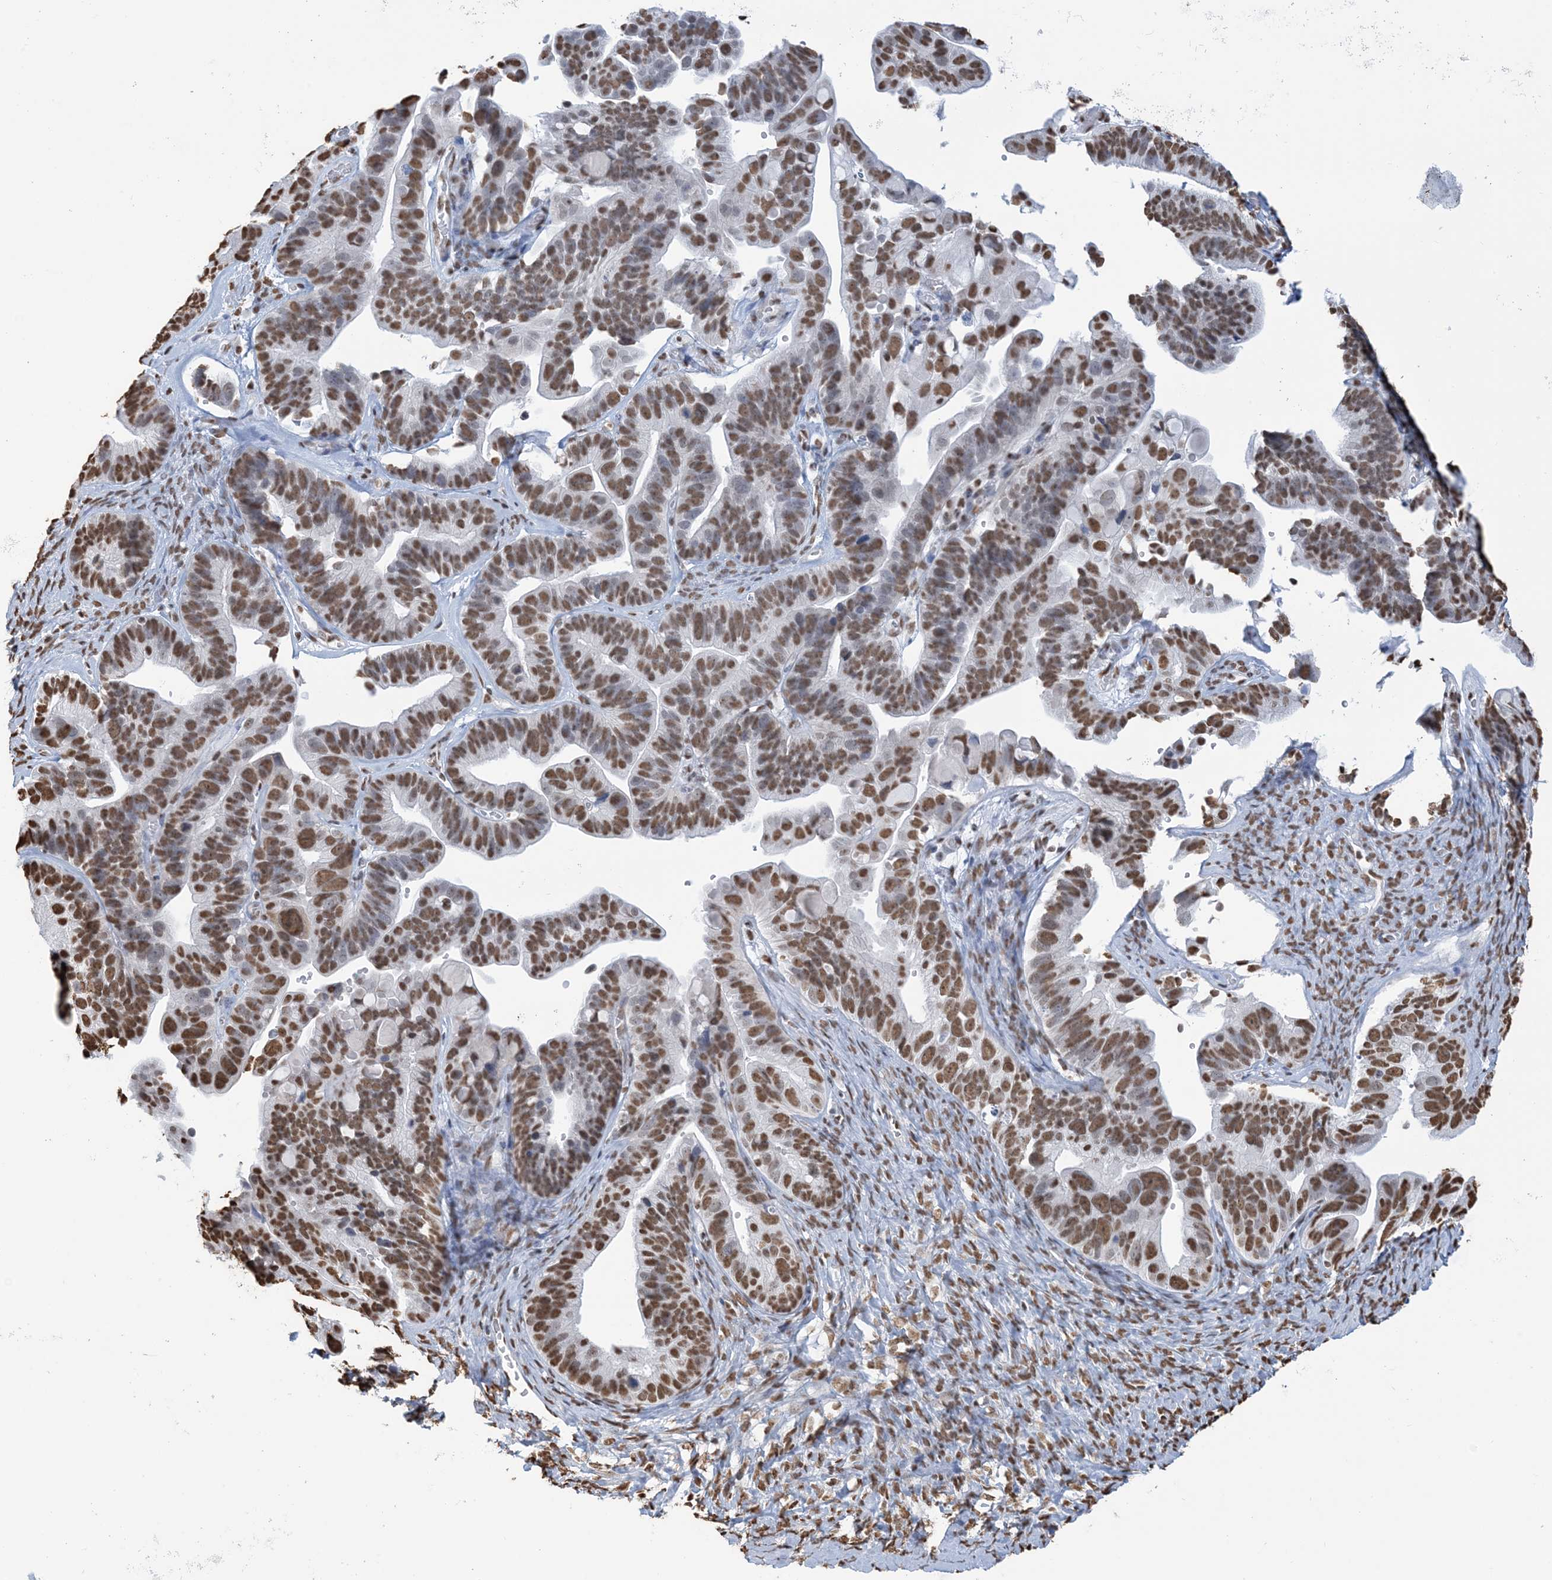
{"staining": {"intensity": "moderate", "quantity": ">75%", "location": "nuclear"}, "tissue": "ovarian cancer", "cell_type": "Tumor cells", "image_type": "cancer", "snomed": [{"axis": "morphology", "description": "Cystadenocarcinoma, serous, NOS"}, {"axis": "topography", "description": "Ovary"}], "caption": "A micrograph of ovarian cancer (serous cystadenocarcinoma) stained for a protein demonstrates moderate nuclear brown staining in tumor cells.", "gene": "ZNF792", "patient": {"sex": "female", "age": 56}}